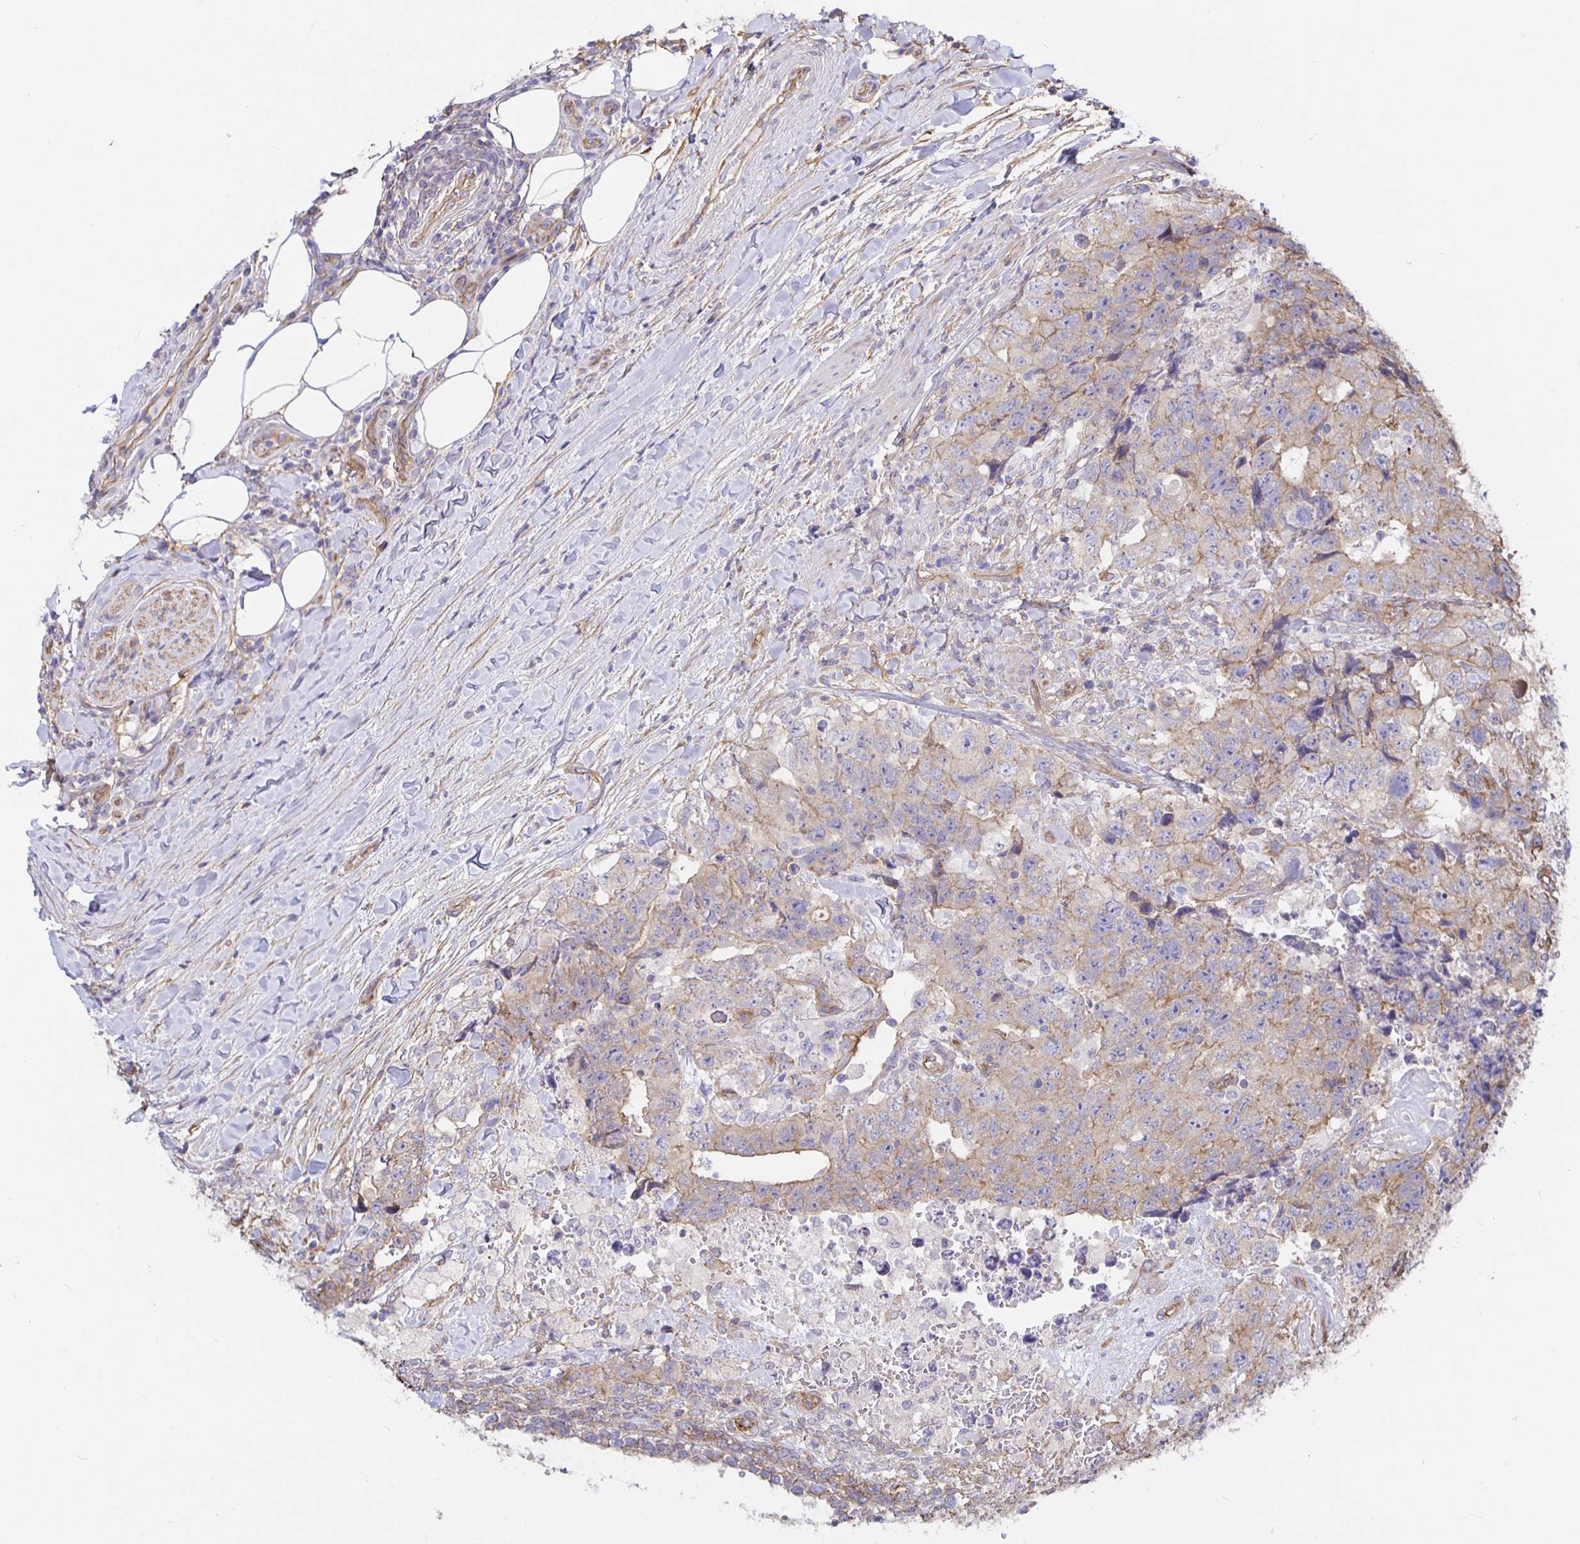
{"staining": {"intensity": "weak", "quantity": "<25%", "location": "cytoplasmic/membranous"}, "tissue": "testis cancer", "cell_type": "Tumor cells", "image_type": "cancer", "snomed": [{"axis": "morphology", "description": "Carcinoma, Embryonal, NOS"}, {"axis": "topography", "description": "Testis"}], "caption": "This is an immunohistochemistry photomicrograph of human testis embryonal carcinoma. There is no positivity in tumor cells.", "gene": "ARHGEF39", "patient": {"sex": "male", "age": 24}}